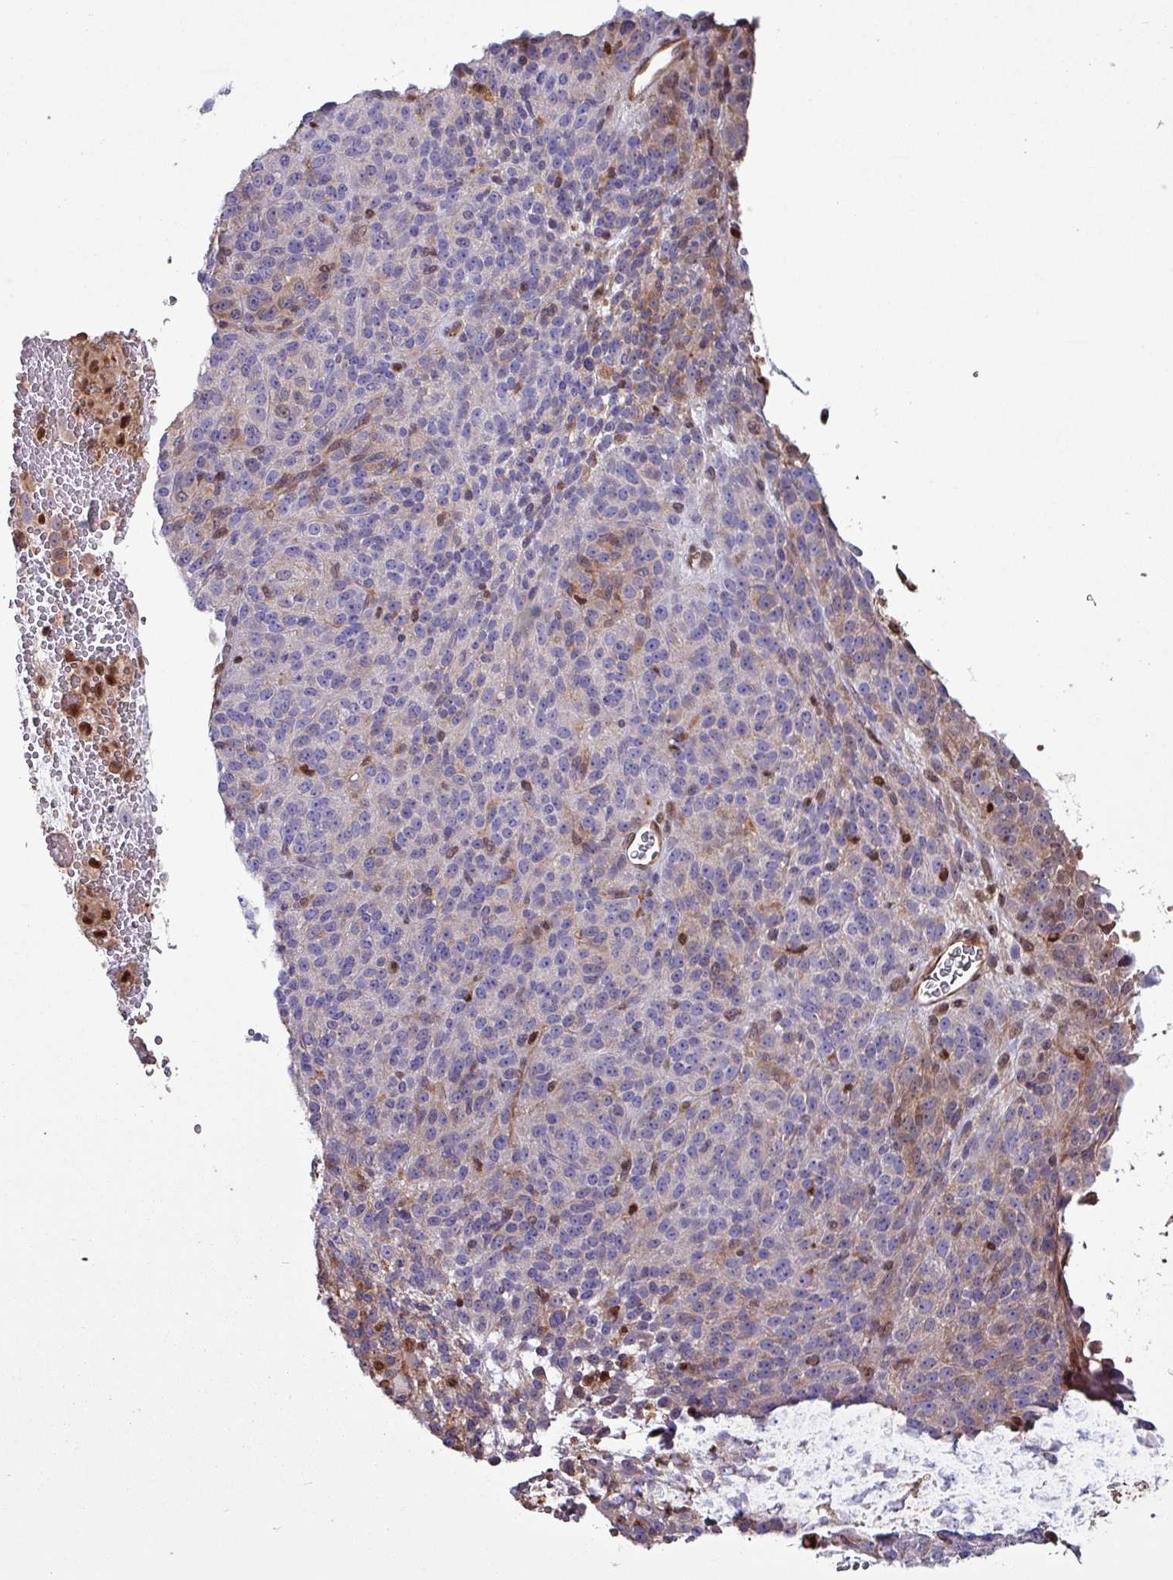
{"staining": {"intensity": "moderate", "quantity": "25%-75%", "location": "cytoplasmic/membranous,nuclear"}, "tissue": "melanoma", "cell_type": "Tumor cells", "image_type": "cancer", "snomed": [{"axis": "morphology", "description": "Malignant melanoma, Metastatic site"}, {"axis": "topography", "description": "Brain"}], "caption": "Melanoma stained with a protein marker shows moderate staining in tumor cells.", "gene": "PSMB8", "patient": {"sex": "female", "age": 56}}